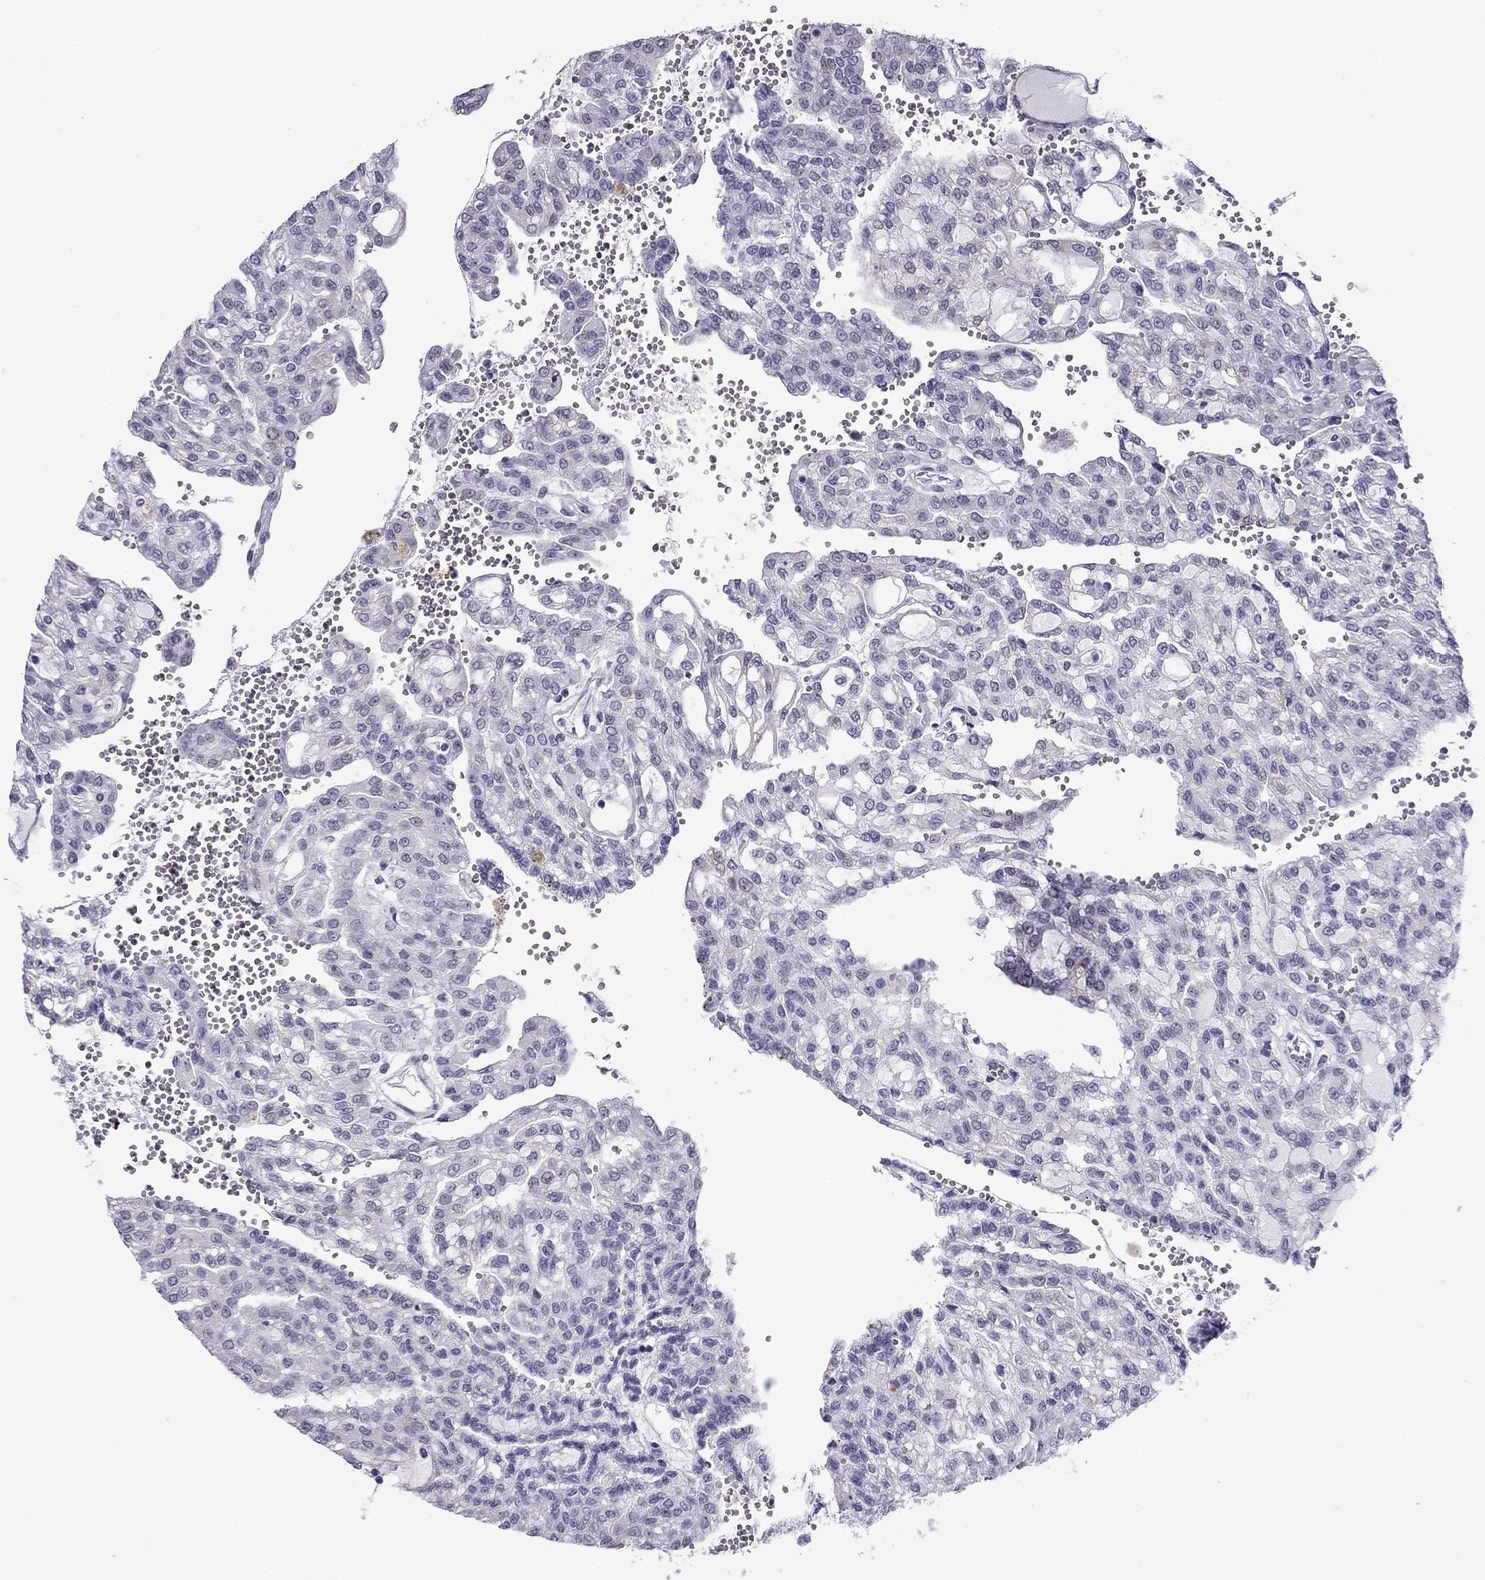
{"staining": {"intensity": "negative", "quantity": "none", "location": "none"}, "tissue": "renal cancer", "cell_type": "Tumor cells", "image_type": "cancer", "snomed": [{"axis": "morphology", "description": "Adenocarcinoma, NOS"}, {"axis": "topography", "description": "Kidney"}], "caption": "A high-resolution image shows immunohistochemistry staining of renal cancer (adenocarcinoma), which displays no significant expression in tumor cells. (Brightfield microscopy of DAB immunohistochemistry (IHC) at high magnification).", "gene": "ZNF646", "patient": {"sex": "male", "age": 63}}